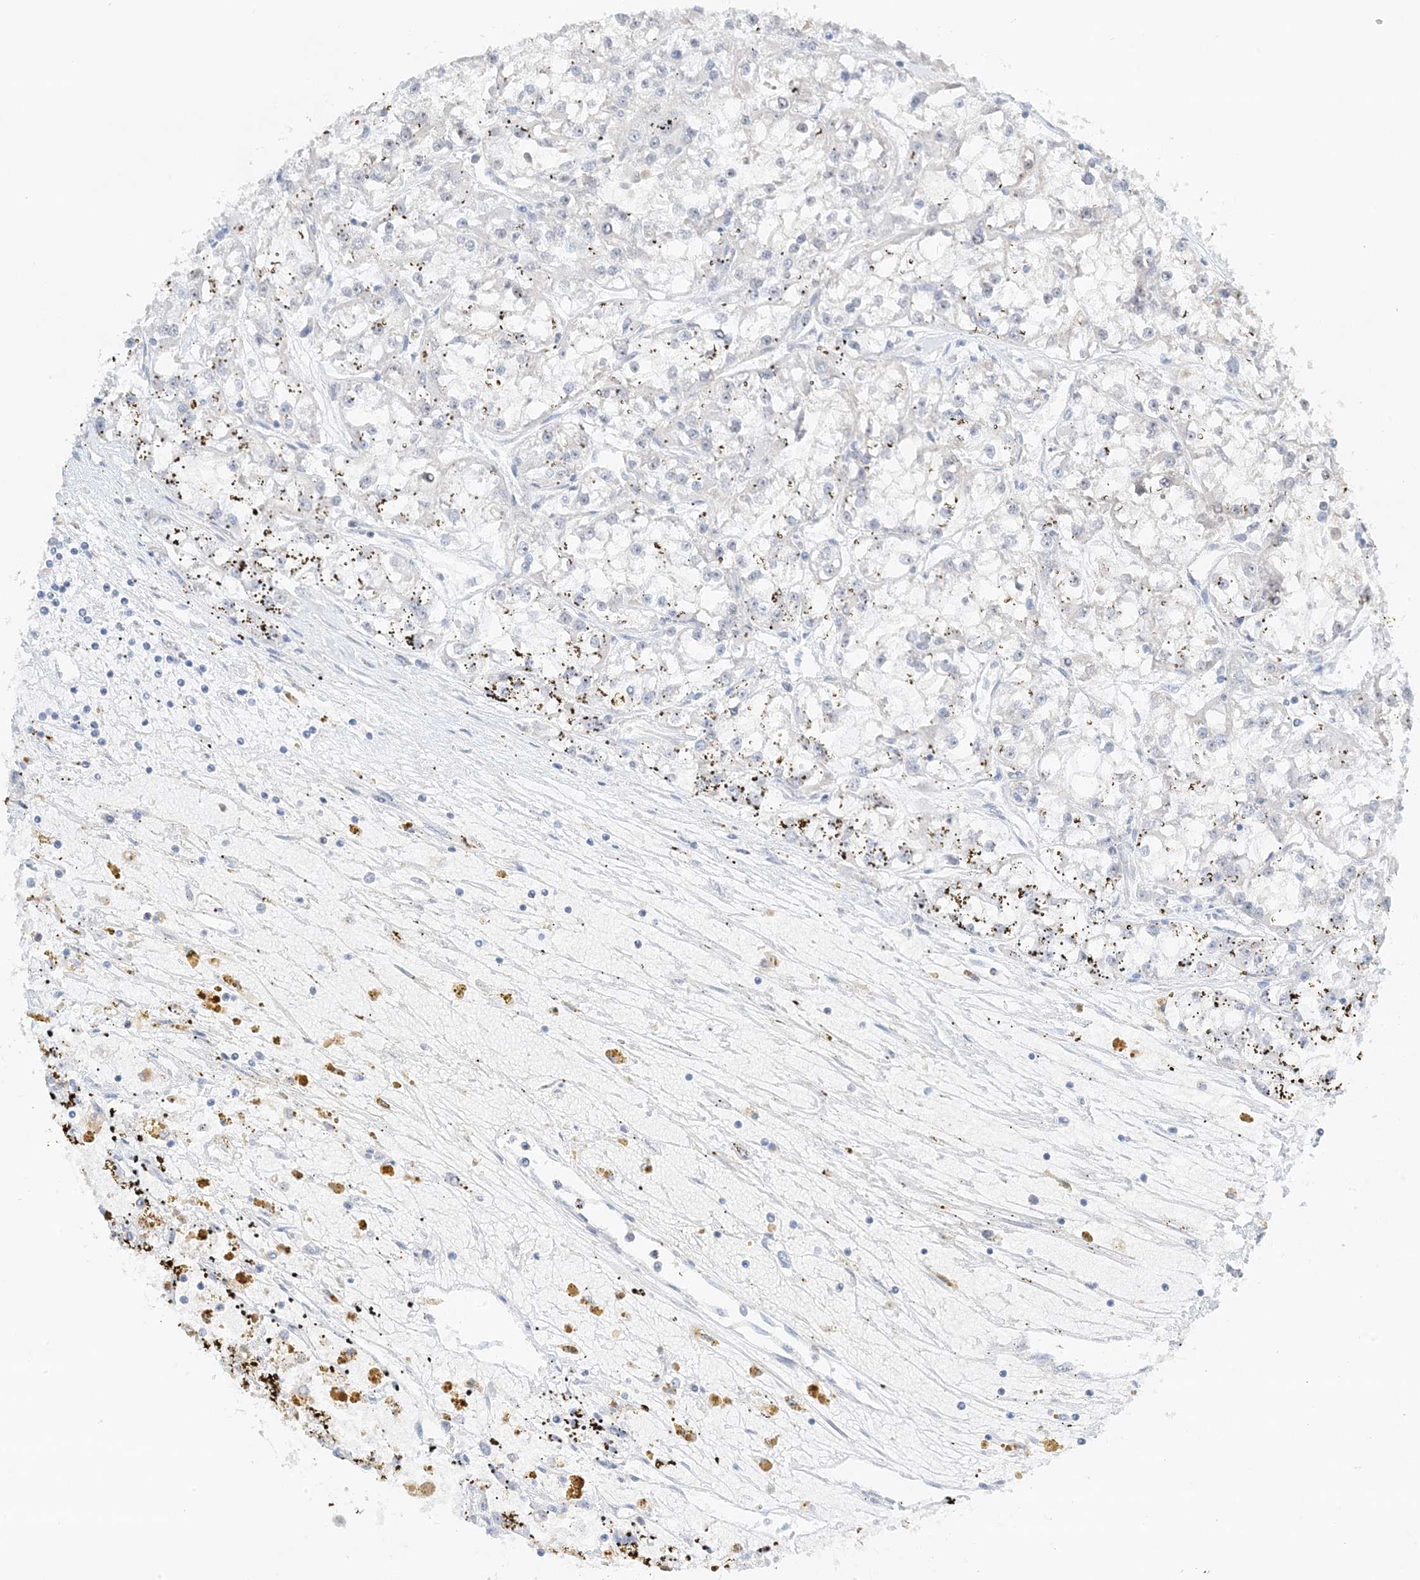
{"staining": {"intensity": "negative", "quantity": "none", "location": "none"}, "tissue": "renal cancer", "cell_type": "Tumor cells", "image_type": "cancer", "snomed": [{"axis": "morphology", "description": "Adenocarcinoma, NOS"}, {"axis": "topography", "description": "Kidney"}], "caption": "Renal cancer (adenocarcinoma) stained for a protein using immunohistochemistry reveals no positivity tumor cells.", "gene": "KIFBP", "patient": {"sex": "female", "age": 52}}